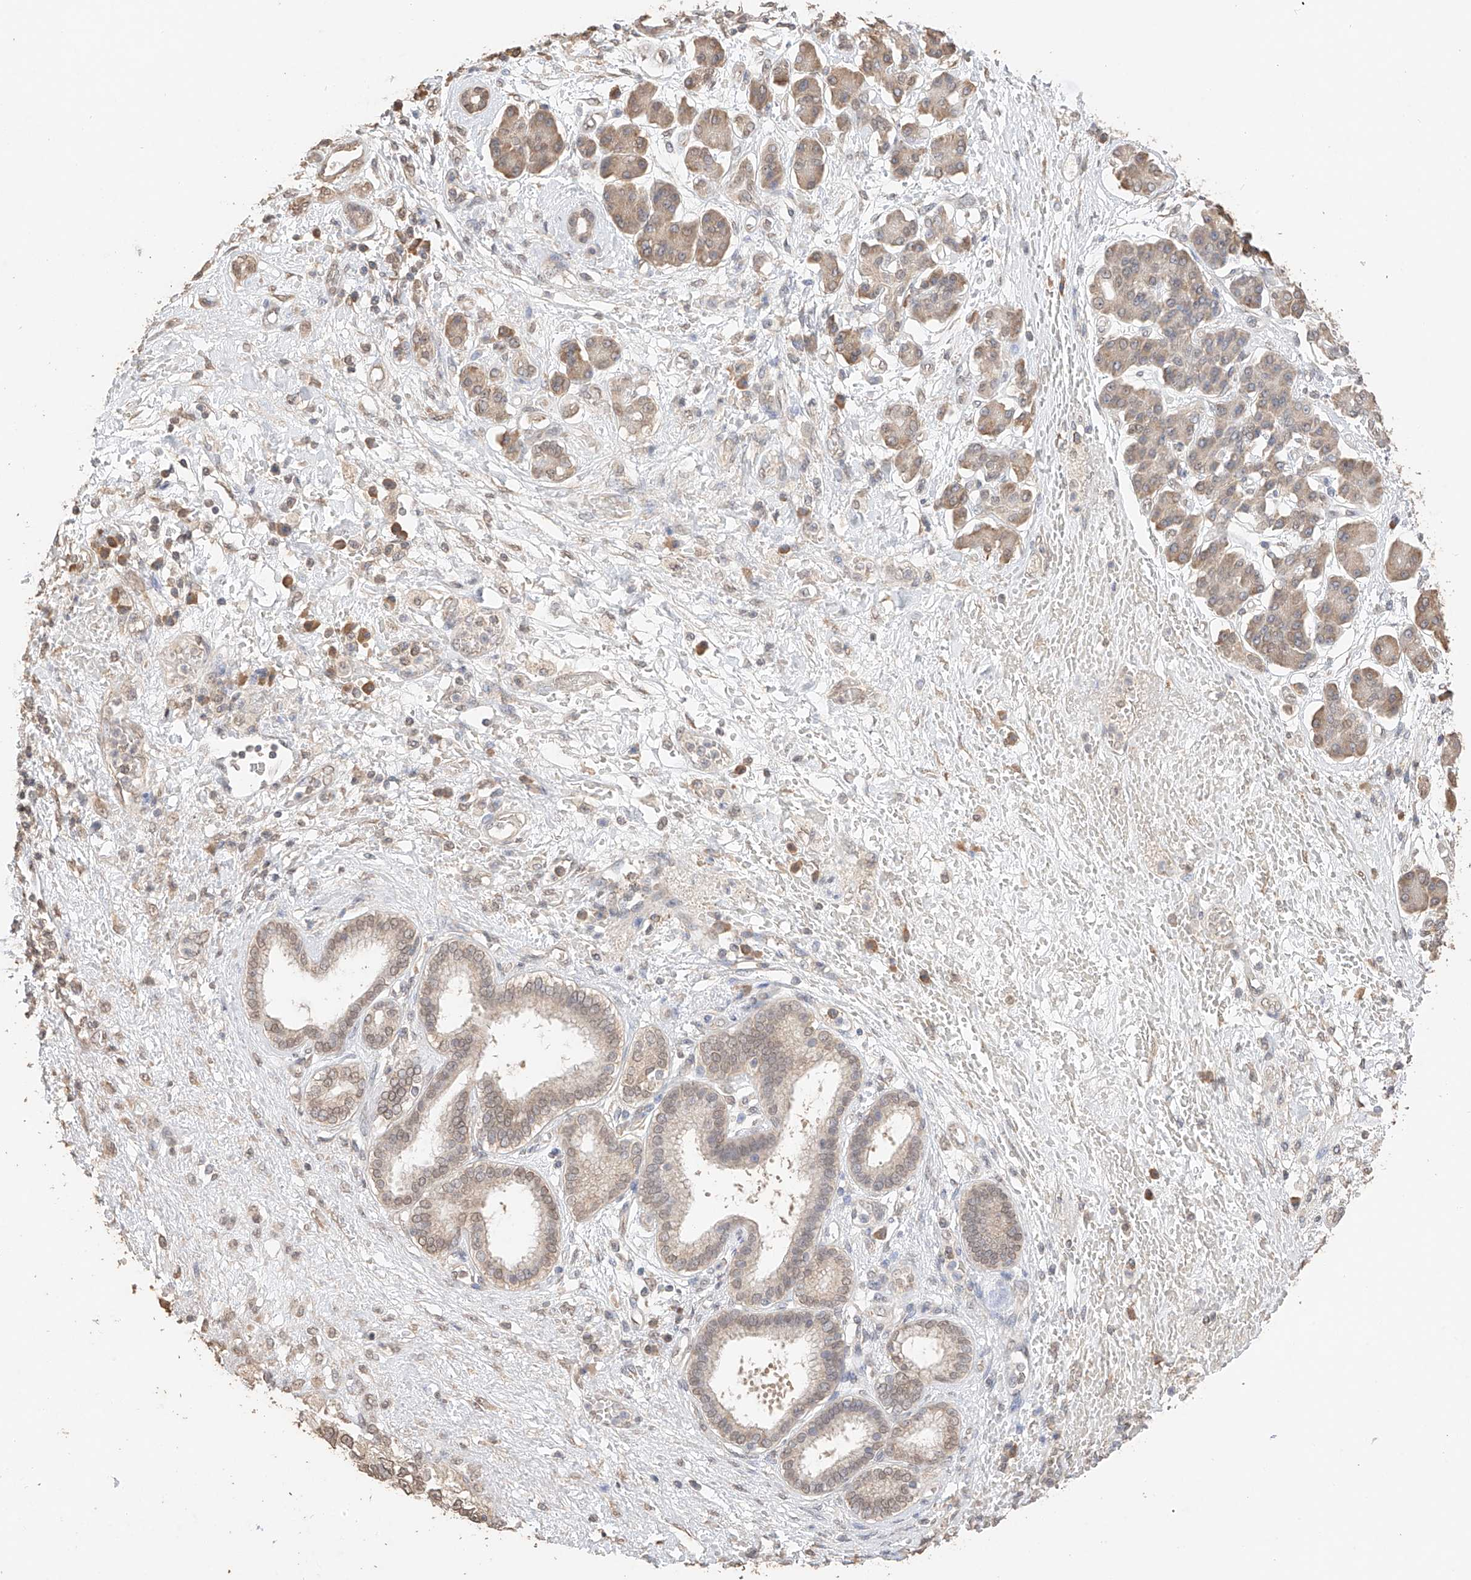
{"staining": {"intensity": "weak", "quantity": ">75%", "location": "cytoplasmic/membranous,nuclear"}, "tissue": "pancreatic cancer", "cell_type": "Tumor cells", "image_type": "cancer", "snomed": [{"axis": "morphology", "description": "Adenocarcinoma, NOS"}, {"axis": "topography", "description": "Pancreas"}], "caption": "IHC photomicrograph of neoplastic tissue: human pancreatic cancer (adenocarcinoma) stained using immunohistochemistry (IHC) reveals low levels of weak protein expression localized specifically in the cytoplasmic/membranous and nuclear of tumor cells, appearing as a cytoplasmic/membranous and nuclear brown color.", "gene": "IL22RA2", "patient": {"sex": "female", "age": 56}}